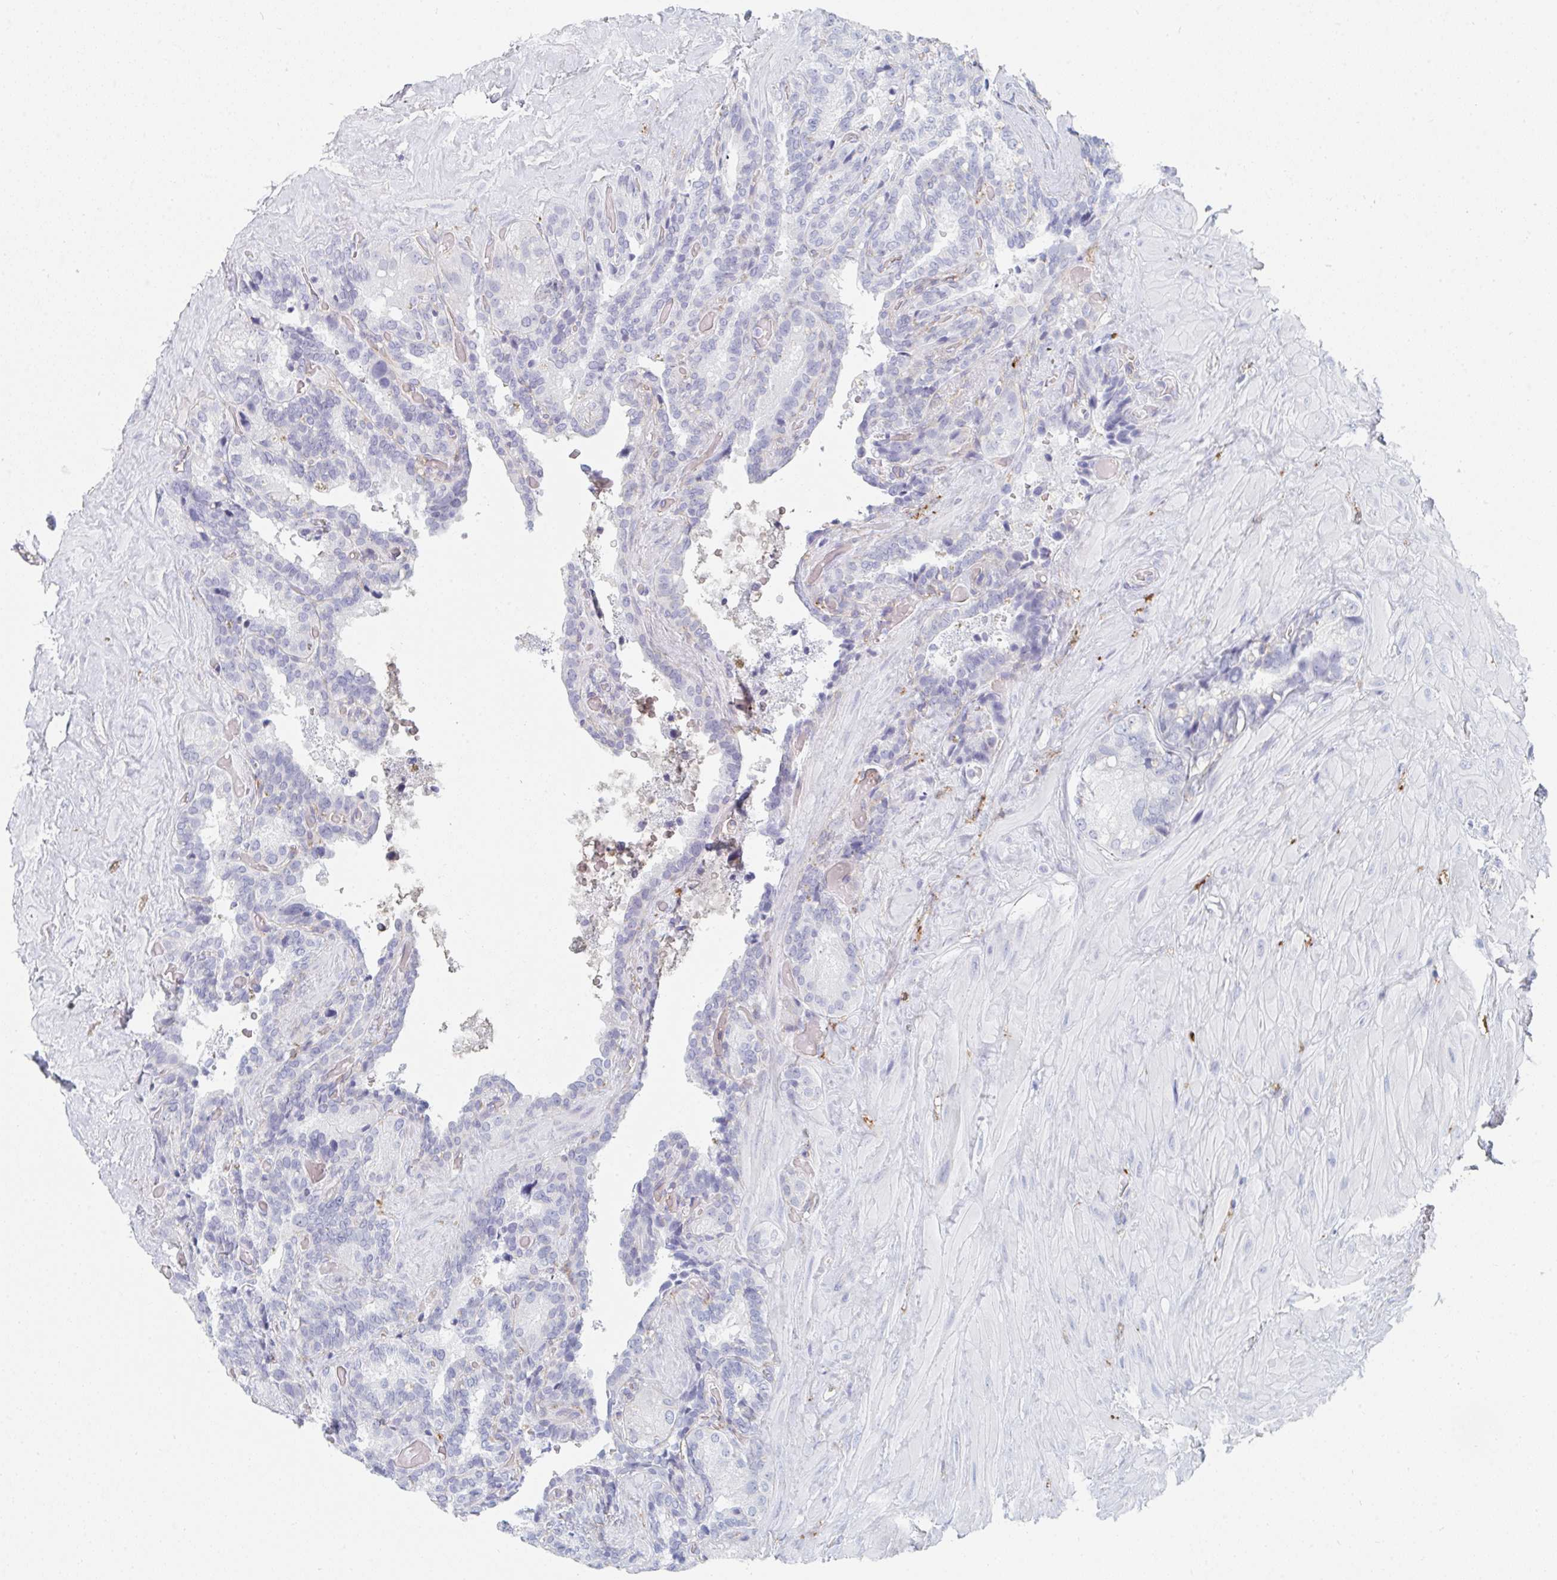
{"staining": {"intensity": "negative", "quantity": "none", "location": "none"}, "tissue": "seminal vesicle", "cell_type": "Glandular cells", "image_type": "normal", "snomed": [{"axis": "morphology", "description": "Normal tissue, NOS"}, {"axis": "topography", "description": "Seminal veicle"}], "caption": "This photomicrograph is of unremarkable seminal vesicle stained with immunohistochemistry (IHC) to label a protein in brown with the nuclei are counter-stained blue. There is no expression in glandular cells.", "gene": "DAB2", "patient": {"sex": "male", "age": 60}}